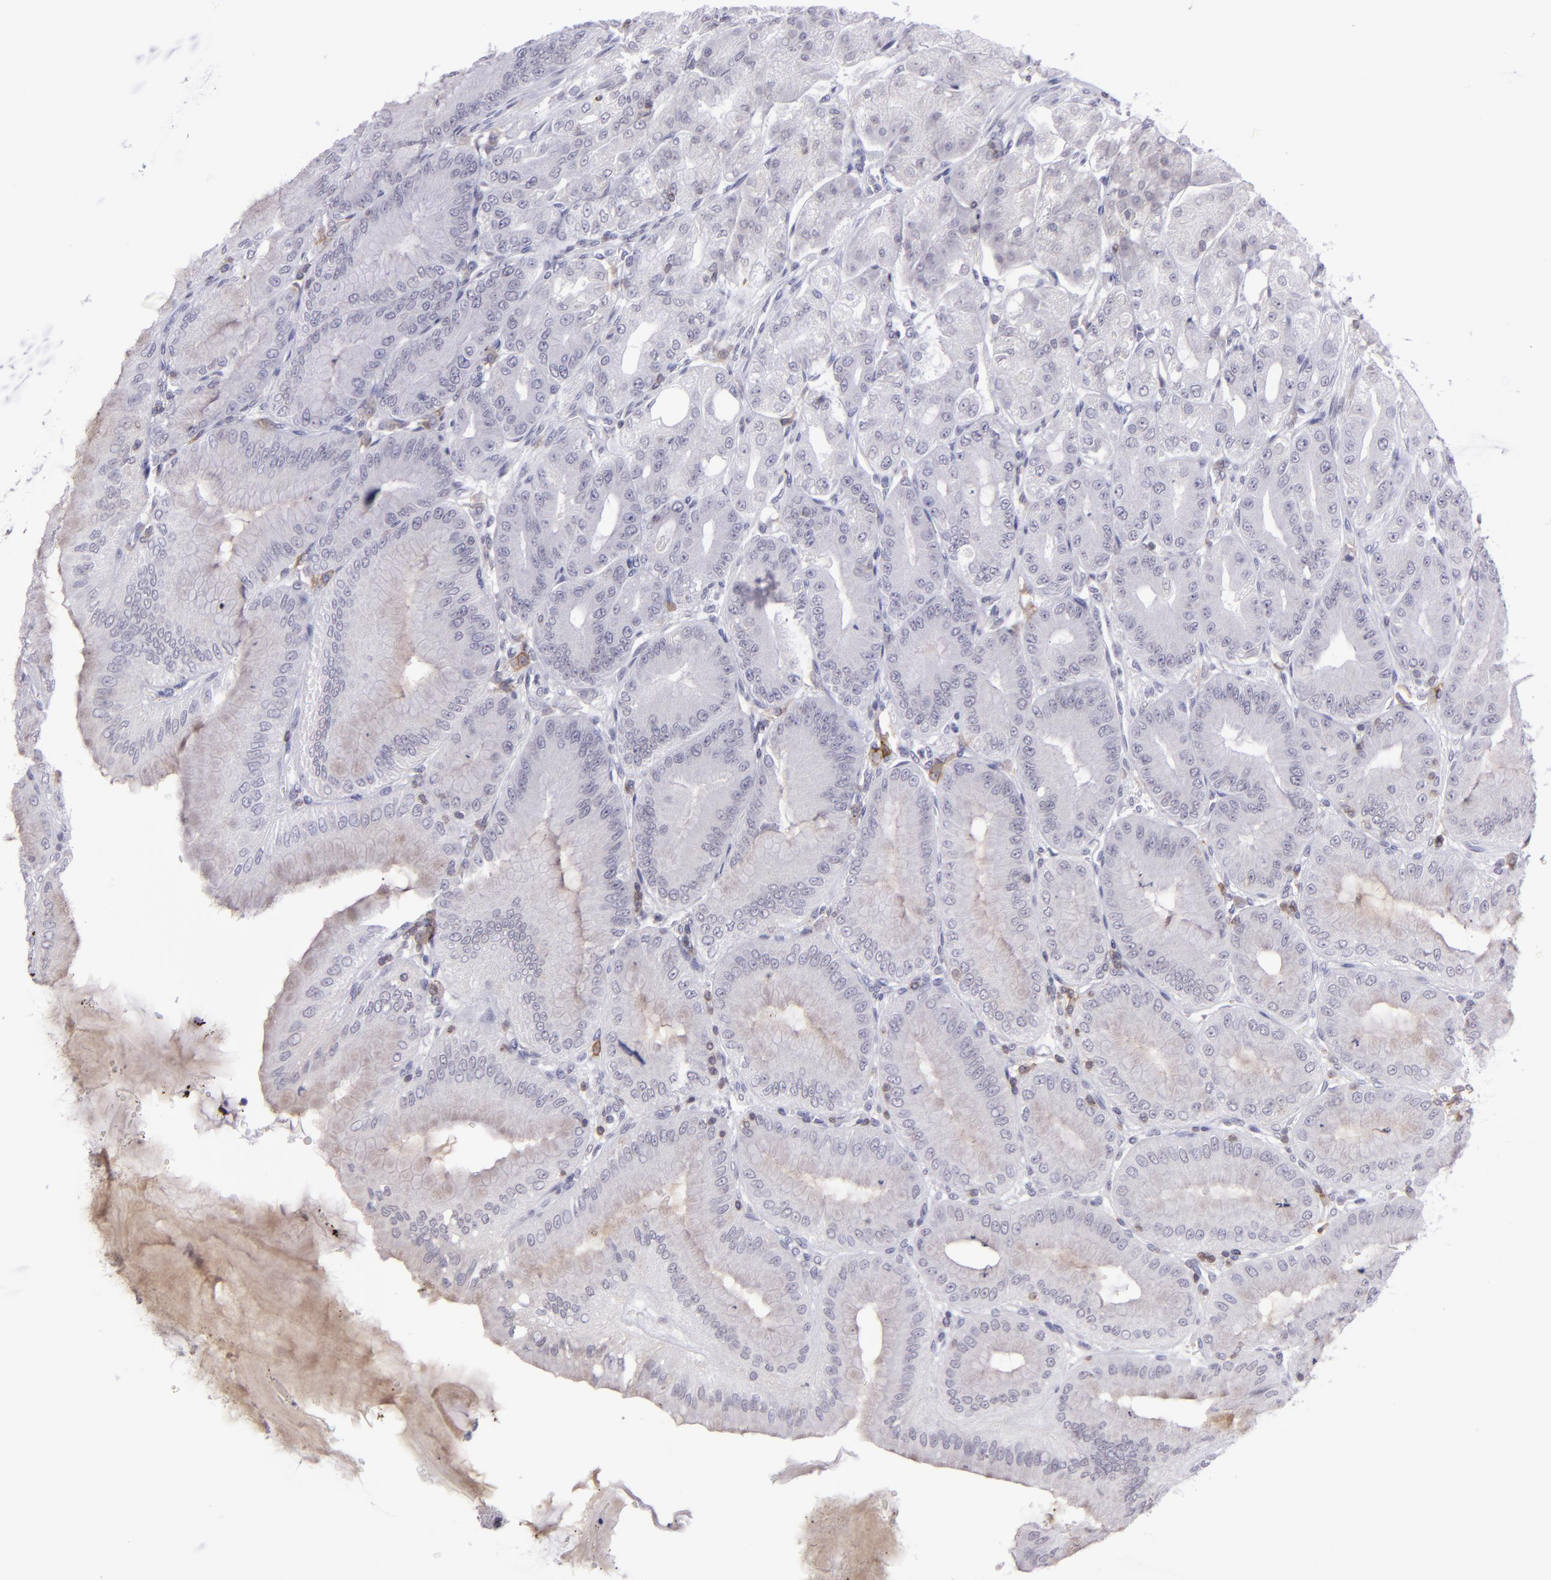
{"staining": {"intensity": "negative", "quantity": "none", "location": "none"}, "tissue": "stomach", "cell_type": "Glandular cells", "image_type": "normal", "snomed": [{"axis": "morphology", "description": "Normal tissue, NOS"}, {"axis": "topography", "description": "Stomach, lower"}], "caption": "Photomicrograph shows no protein expression in glandular cells of normal stomach. (Brightfield microscopy of DAB immunohistochemistry at high magnification).", "gene": "CD48", "patient": {"sex": "male", "age": 71}}